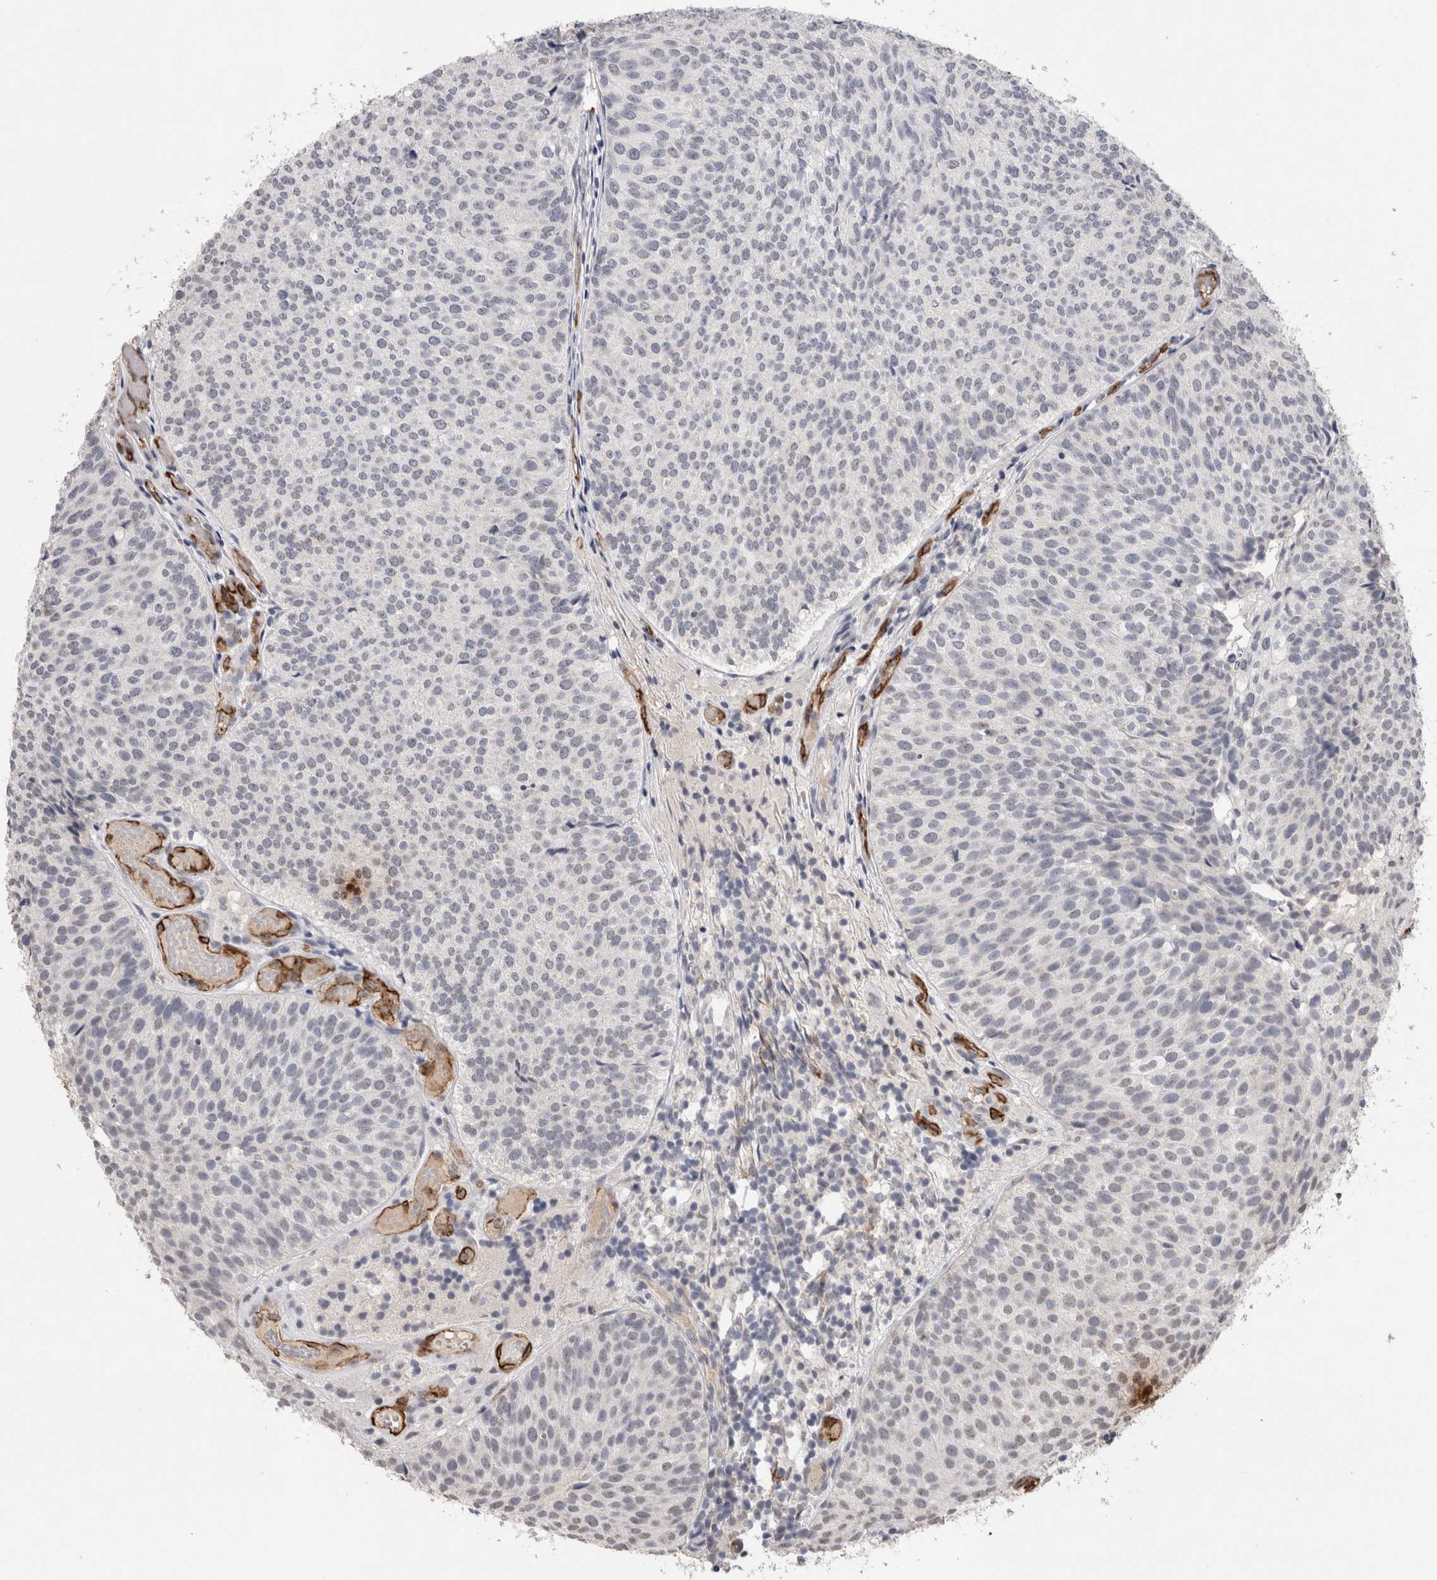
{"staining": {"intensity": "negative", "quantity": "none", "location": "none"}, "tissue": "urothelial cancer", "cell_type": "Tumor cells", "image_type": "cancer", "snomed": [{"axis": "morphology", "description": "Urothelial carcinoma, Low grade"}, {"axis": "topography", "description": "Urinary bladder"}], "caption": "An image of human urothelial carcinoma (low-grade) is negative for staining in tumor cells.", "gene": "CDH13", "patient": {"sex": "male", "age": 86}}